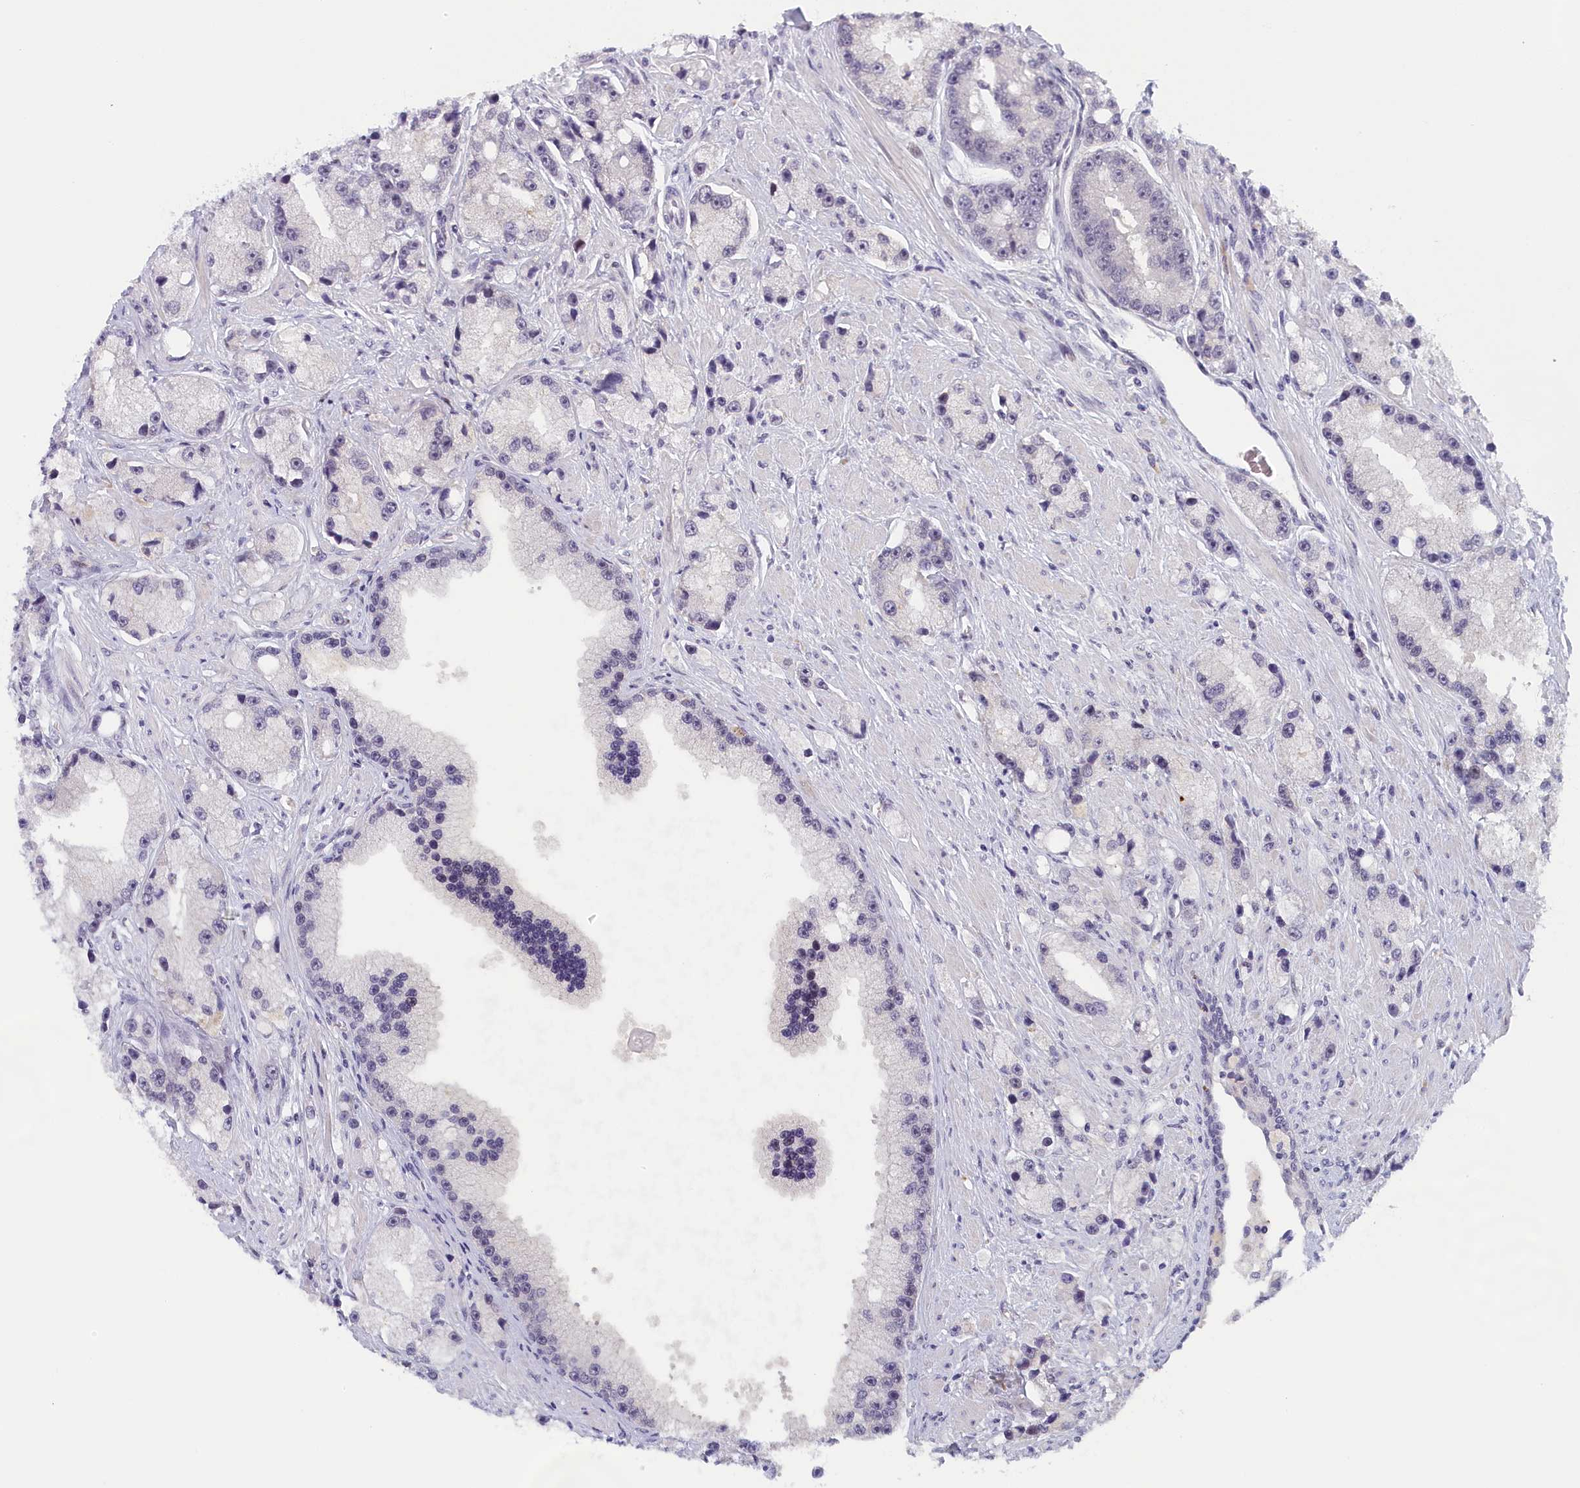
{"staining": {"intensity": "negative", "quantity": "none", "location": "none"}, "tissue": "prostate cancer", "cell_type": "Tumor cells", "image_type": "cancer", "snomed": [{"axis": "morphology", "description": "Adenocarcinoma, High grade"}, {"axis": "topography", "description": "Prostate"}], "caption": "IHC image of neoplastic tissue: adenocarcinoma (high-grade) (prostate) stained with DAB (3,3'-diaminobenzidine) shows no significant protein expression in tumor cells. (DAB (3,3'-diaminobenzidine) IHC visualized using brightfield microscopy, high magnification).", "gene": "SEC31B", "patient": {"sex": "male", "age": 74}}